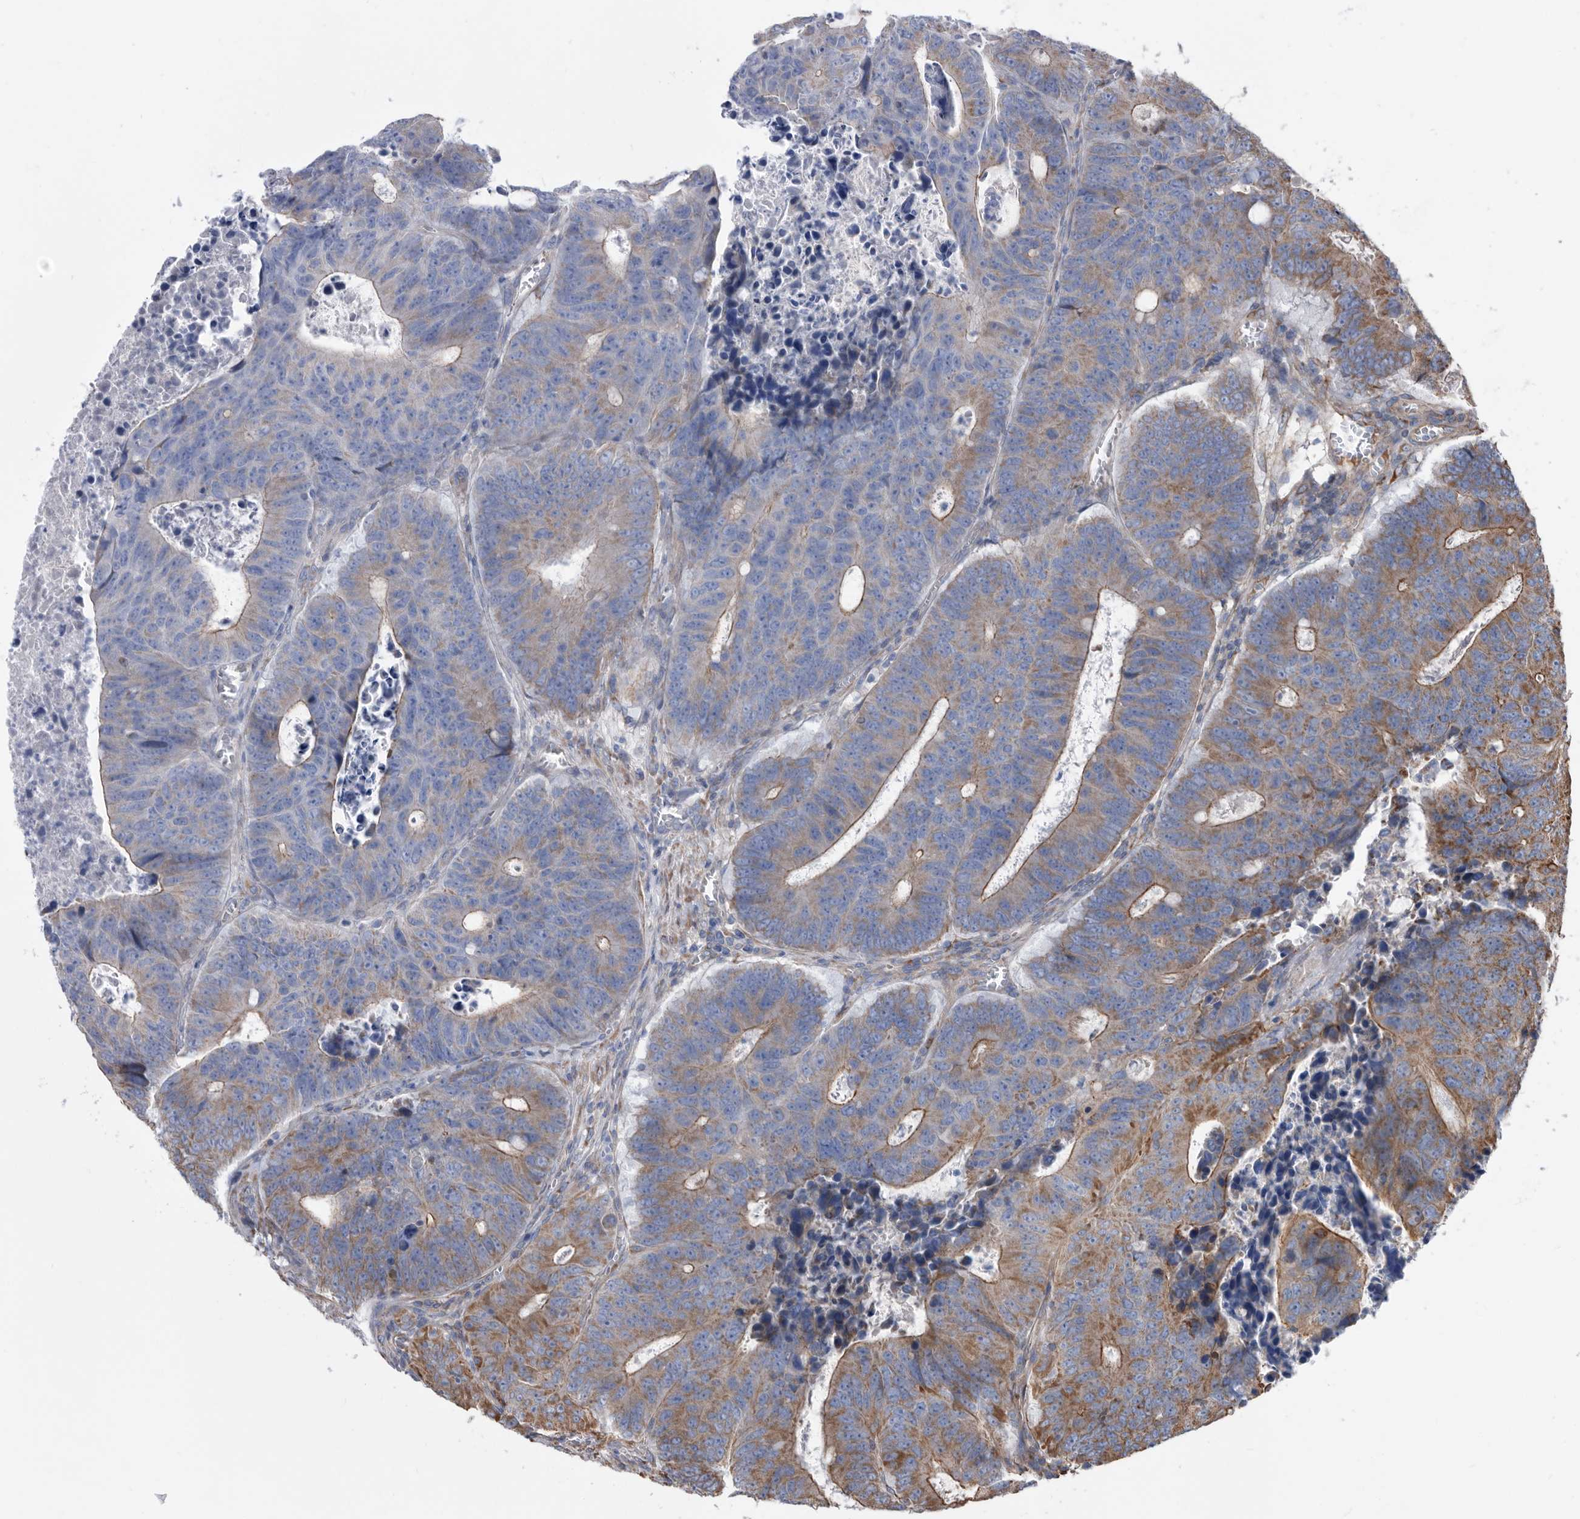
{"staining": {"intensity": "moderate", "quantity": ">75%", "location": "cytoplasmic/membranous"}, "tissue": "colorectal cancer", "cell_type": "Tumor cells", "image_type": "cancer", "snomed": [{"axis": "morphology", "description": "Adenocarcinoma, NOS"}, {"axis": "topography", "description": "Colon"}], "caption": "IHC micrograph of neoplastic tissue: human colorectal cancer stained using immunohistochemistry displays medium levels of moderate protein expression localized specifically in the cytoplasmic/membranous of tumor cells, appearing as a cytoplasmic/membranous brown color.", "gene": "ATP13A3", "patient": {"sex": "male", "age": 87}}